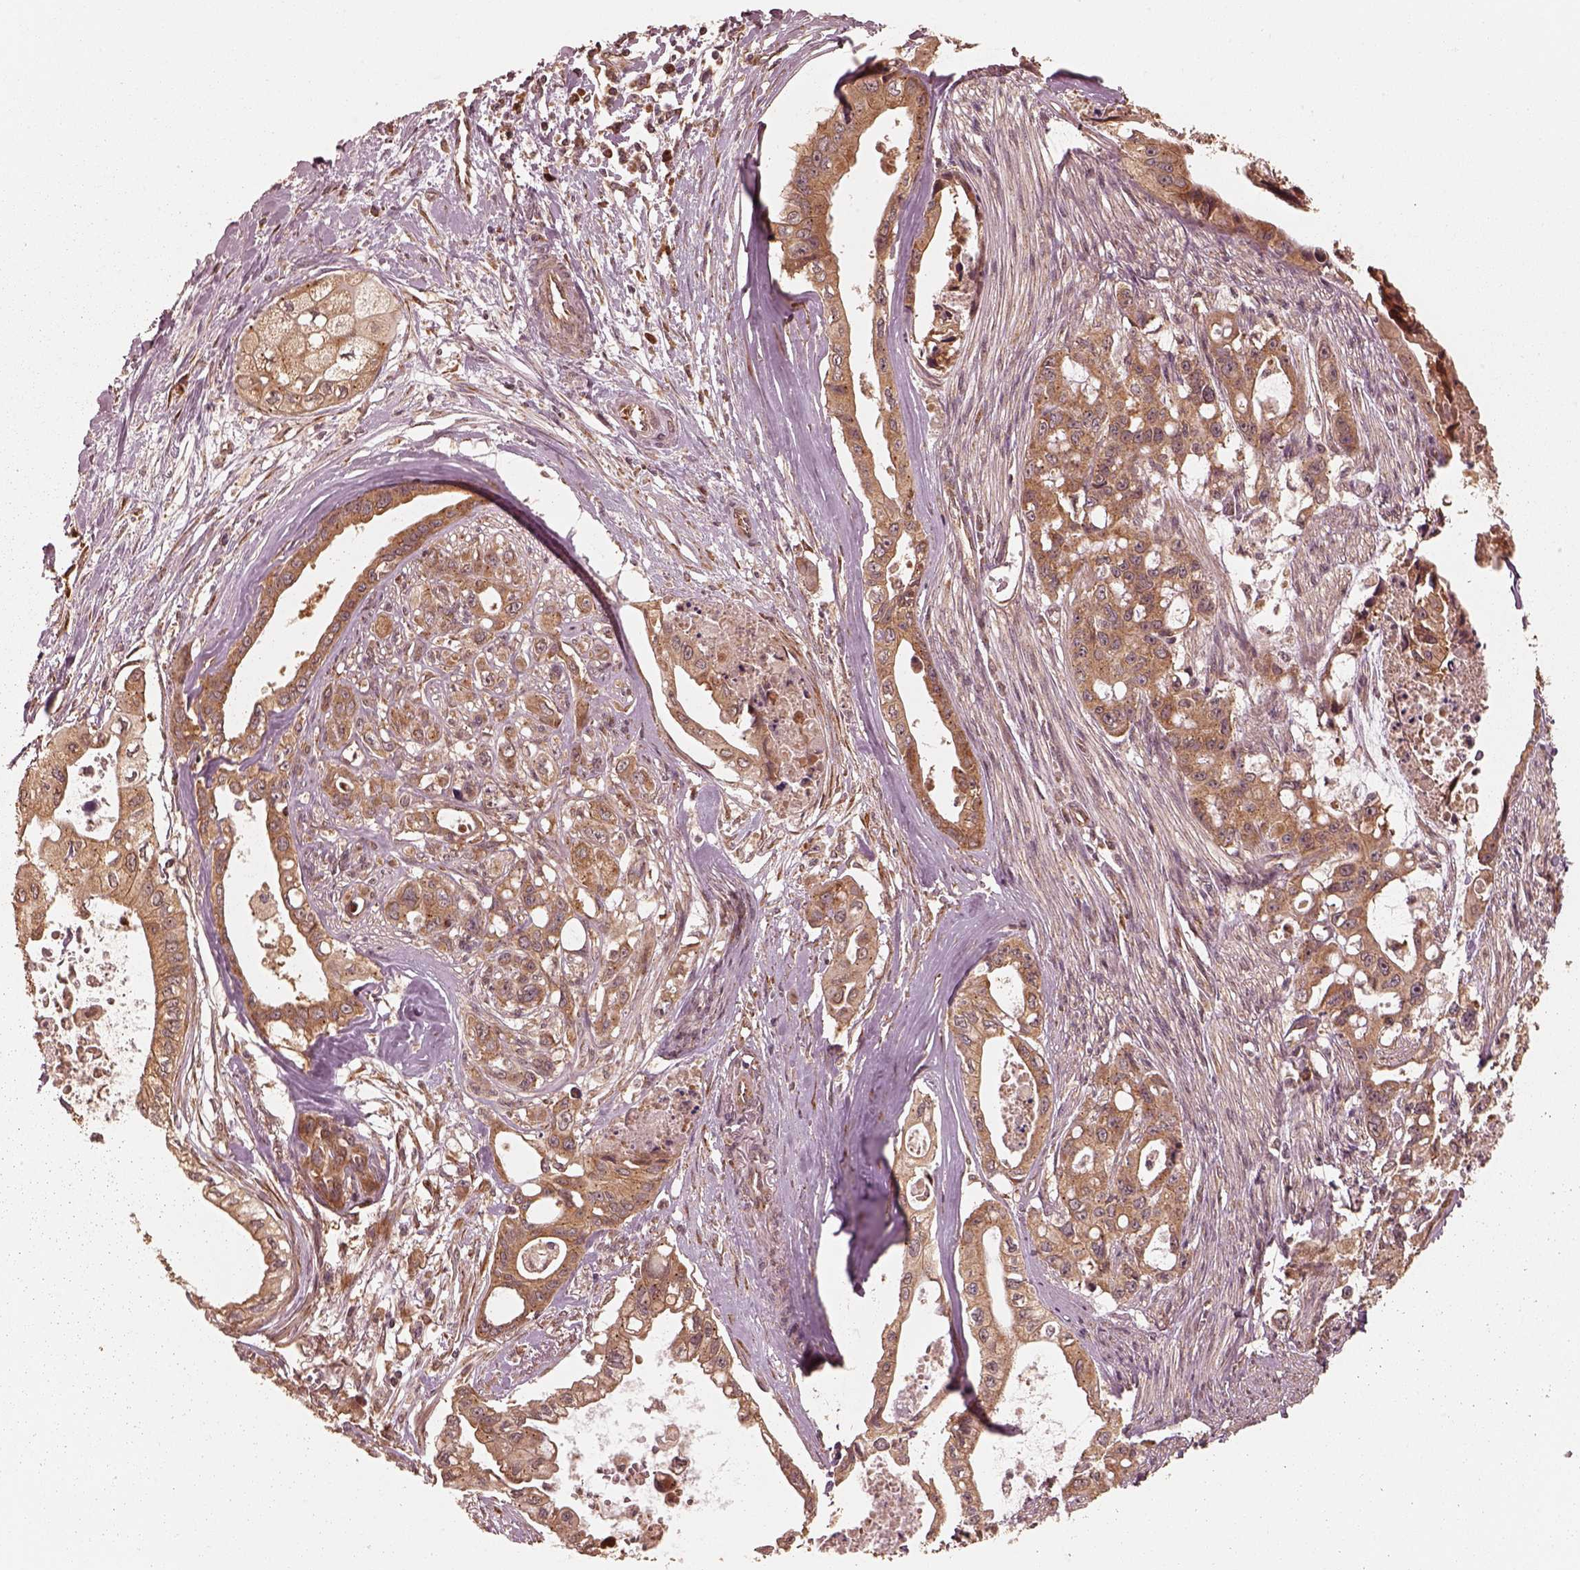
{"staining": {"intensity": "moderate", "quantity": ">75%", "location": "cytoplasmic/membranous"}, "tissue": "pancreatic cancer", "cell_type": "Tumor cells", "image_type": "cancer", "snomed": [{"axis": "morphology", "description": "Adenocarcinoma, NOS"}, {"axis": "topography", "description": "Pancreas"}], "caption": "Moderate cytoplasmic/membranous positivity is seen in approximately >75% of tumor cells in pancreatic cancer (adenocarcinoma). (DAB = brown stain, brightfield microscopy at high magnification).", "gene": "DNAJC25", "patient": {"sex": "male", "age": 60}}